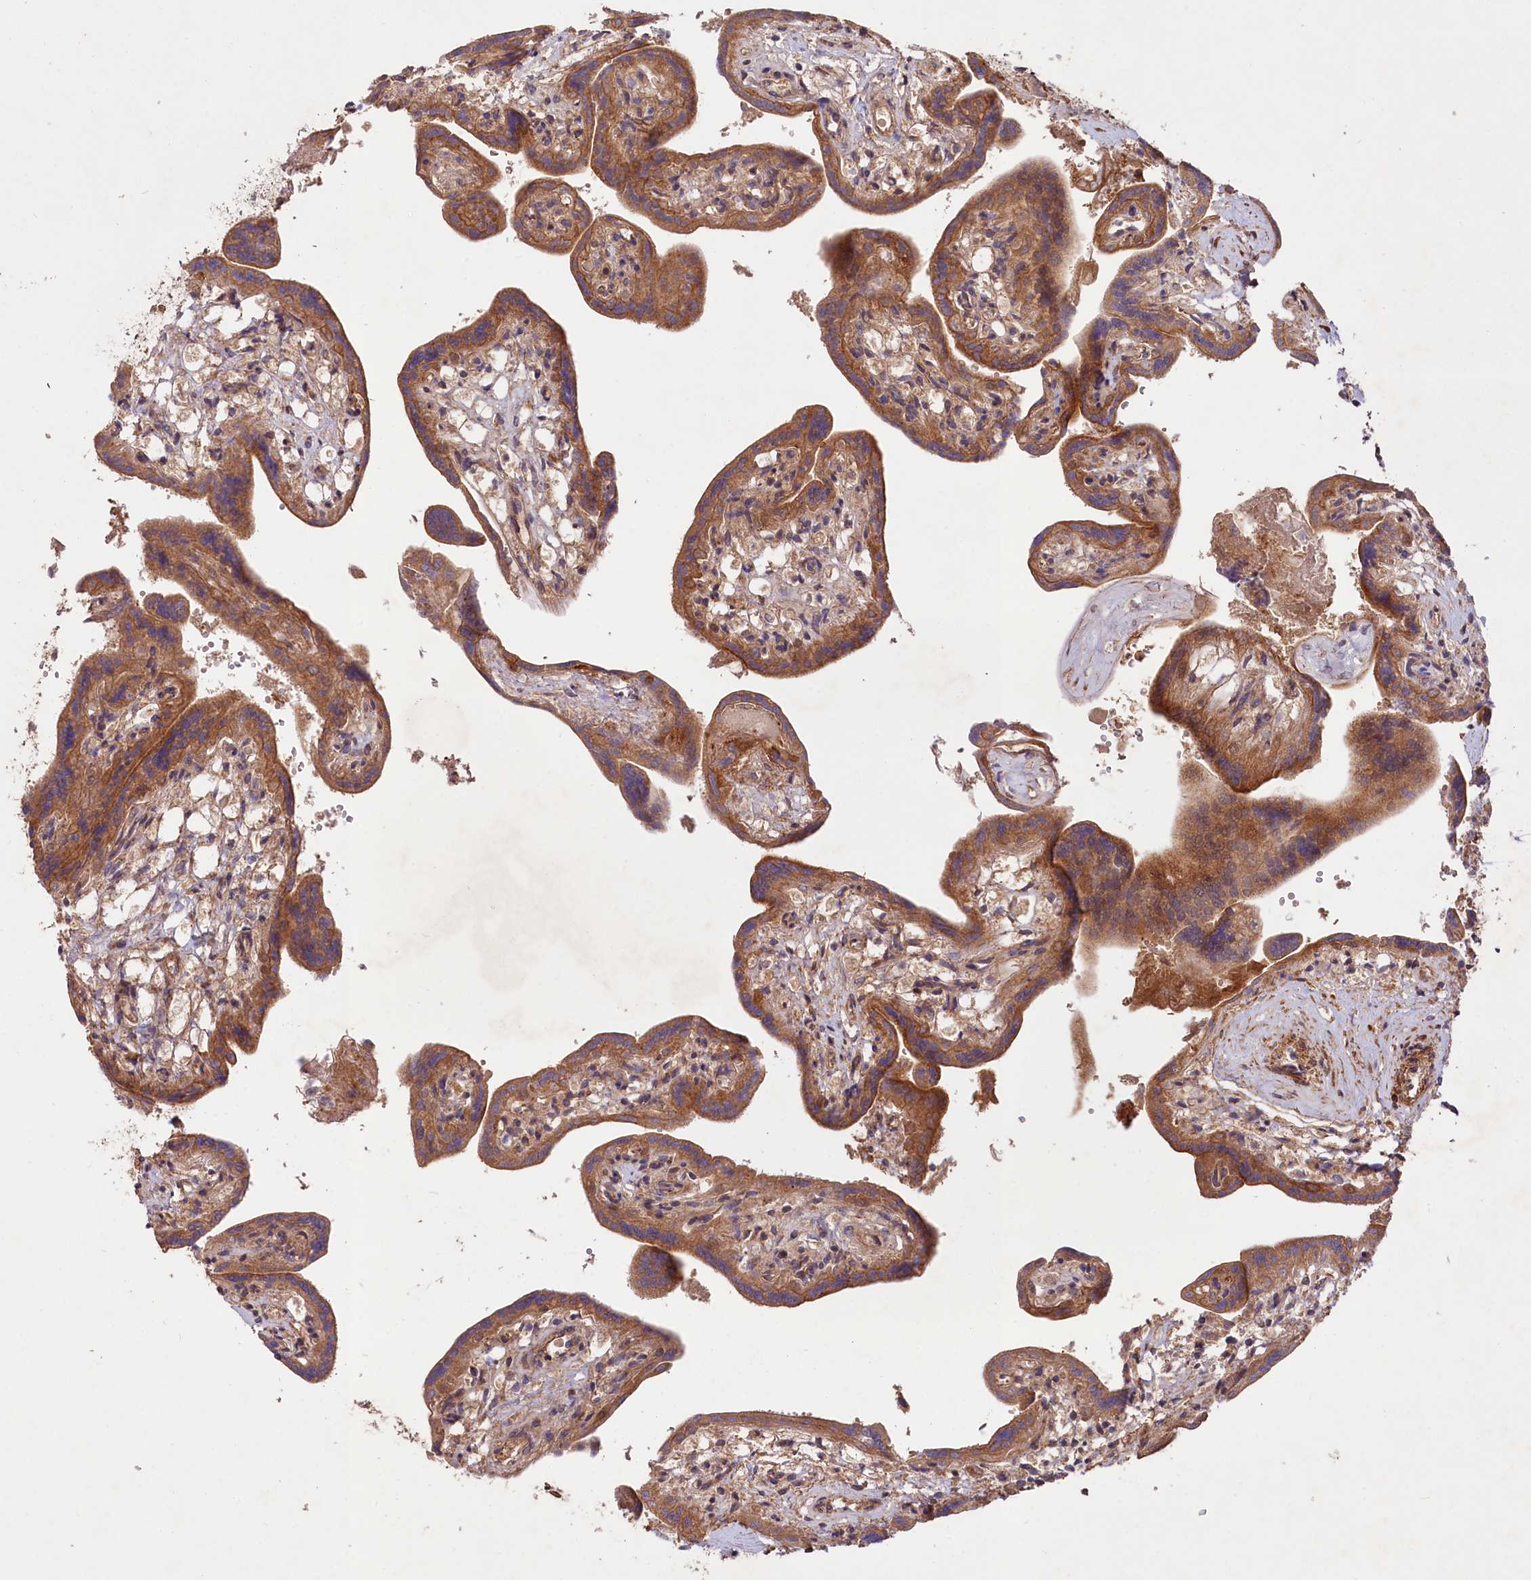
{"staining": {"intensity": "strong", "quantity": ">75%", "location": "cytoplasmic/membranous"}, "tissue": "placenta", "cell_type": "Trophoblastic cells", "image_type": "normal", "snomed": [{"axis": "morphology", "description": "Normal tissue, NOS"}, {"axis": "topography", "description": "Placenta"}], "caption": "This is an image of immunohistochemistry staining of benign placenta, which shows strong expression in the cytoplasmic/membranous of trophoblastic cells.", "gene": "NEDD1", "patient": {"sex": "female", "age": 37}}